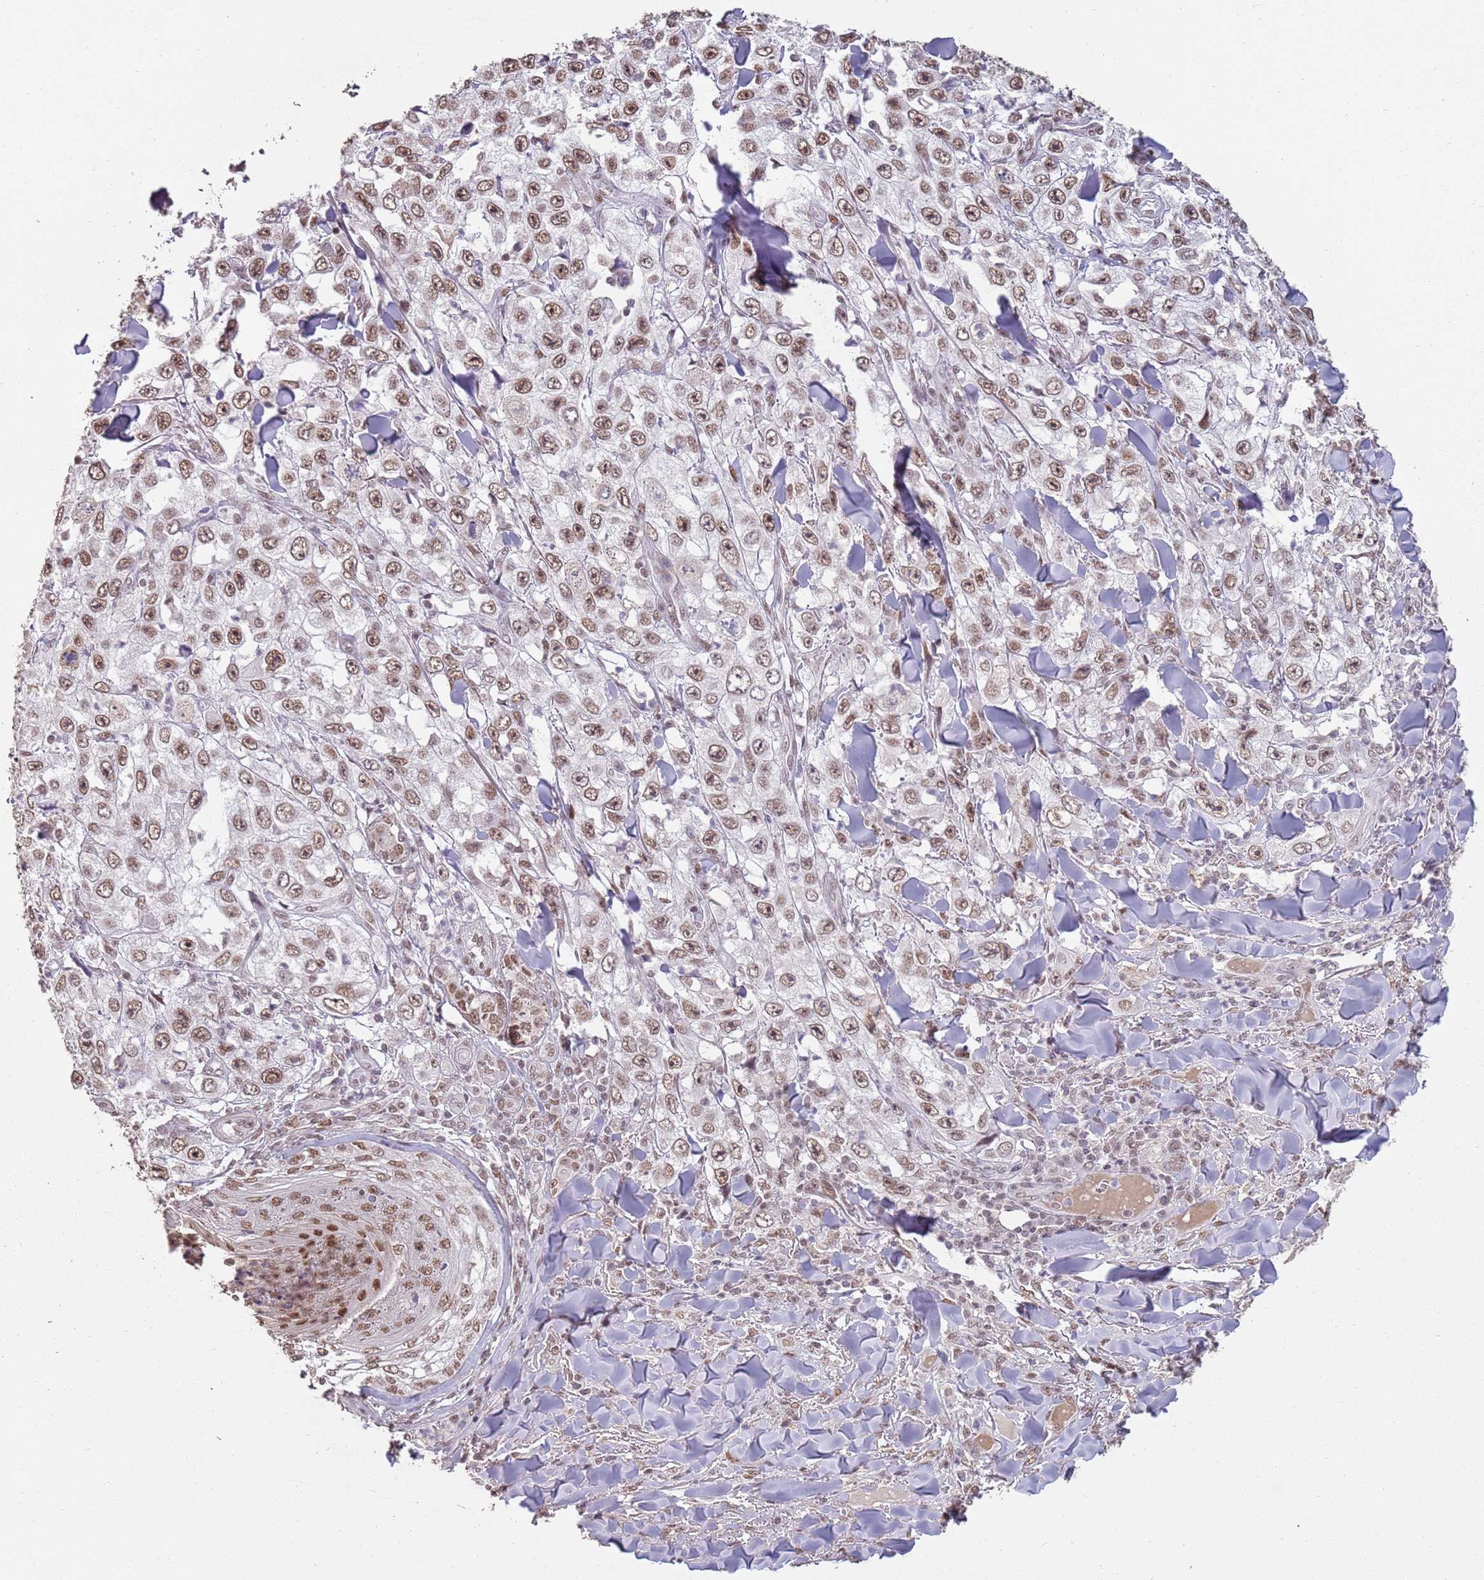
{"staining": {"intensity": "moderate", "quantity": ">75%", "location": "nuclear"}, "tissue": "skin cancer", "cell_type": "Tumor cells", "image_type": "cancer", "snomed": [{"axis": "morphology", "description": "Squamous cell carcinoma, NOS"}, {"axis": "topography", "description": "Skin"}], "caption": "IHC staining of squamous cell carcinoma (skin), which demonstrates medium levels of moderate nuclear staining in approximately >75% of tumor cells indicating moderate nuclear protein expression. The staining was performed using DAB (brown) for protein detection and nuclei were counterstained in hematoxylin (blue).", "gene": "ARL14EP", "patient": {"sex": "male", "age": 82}}